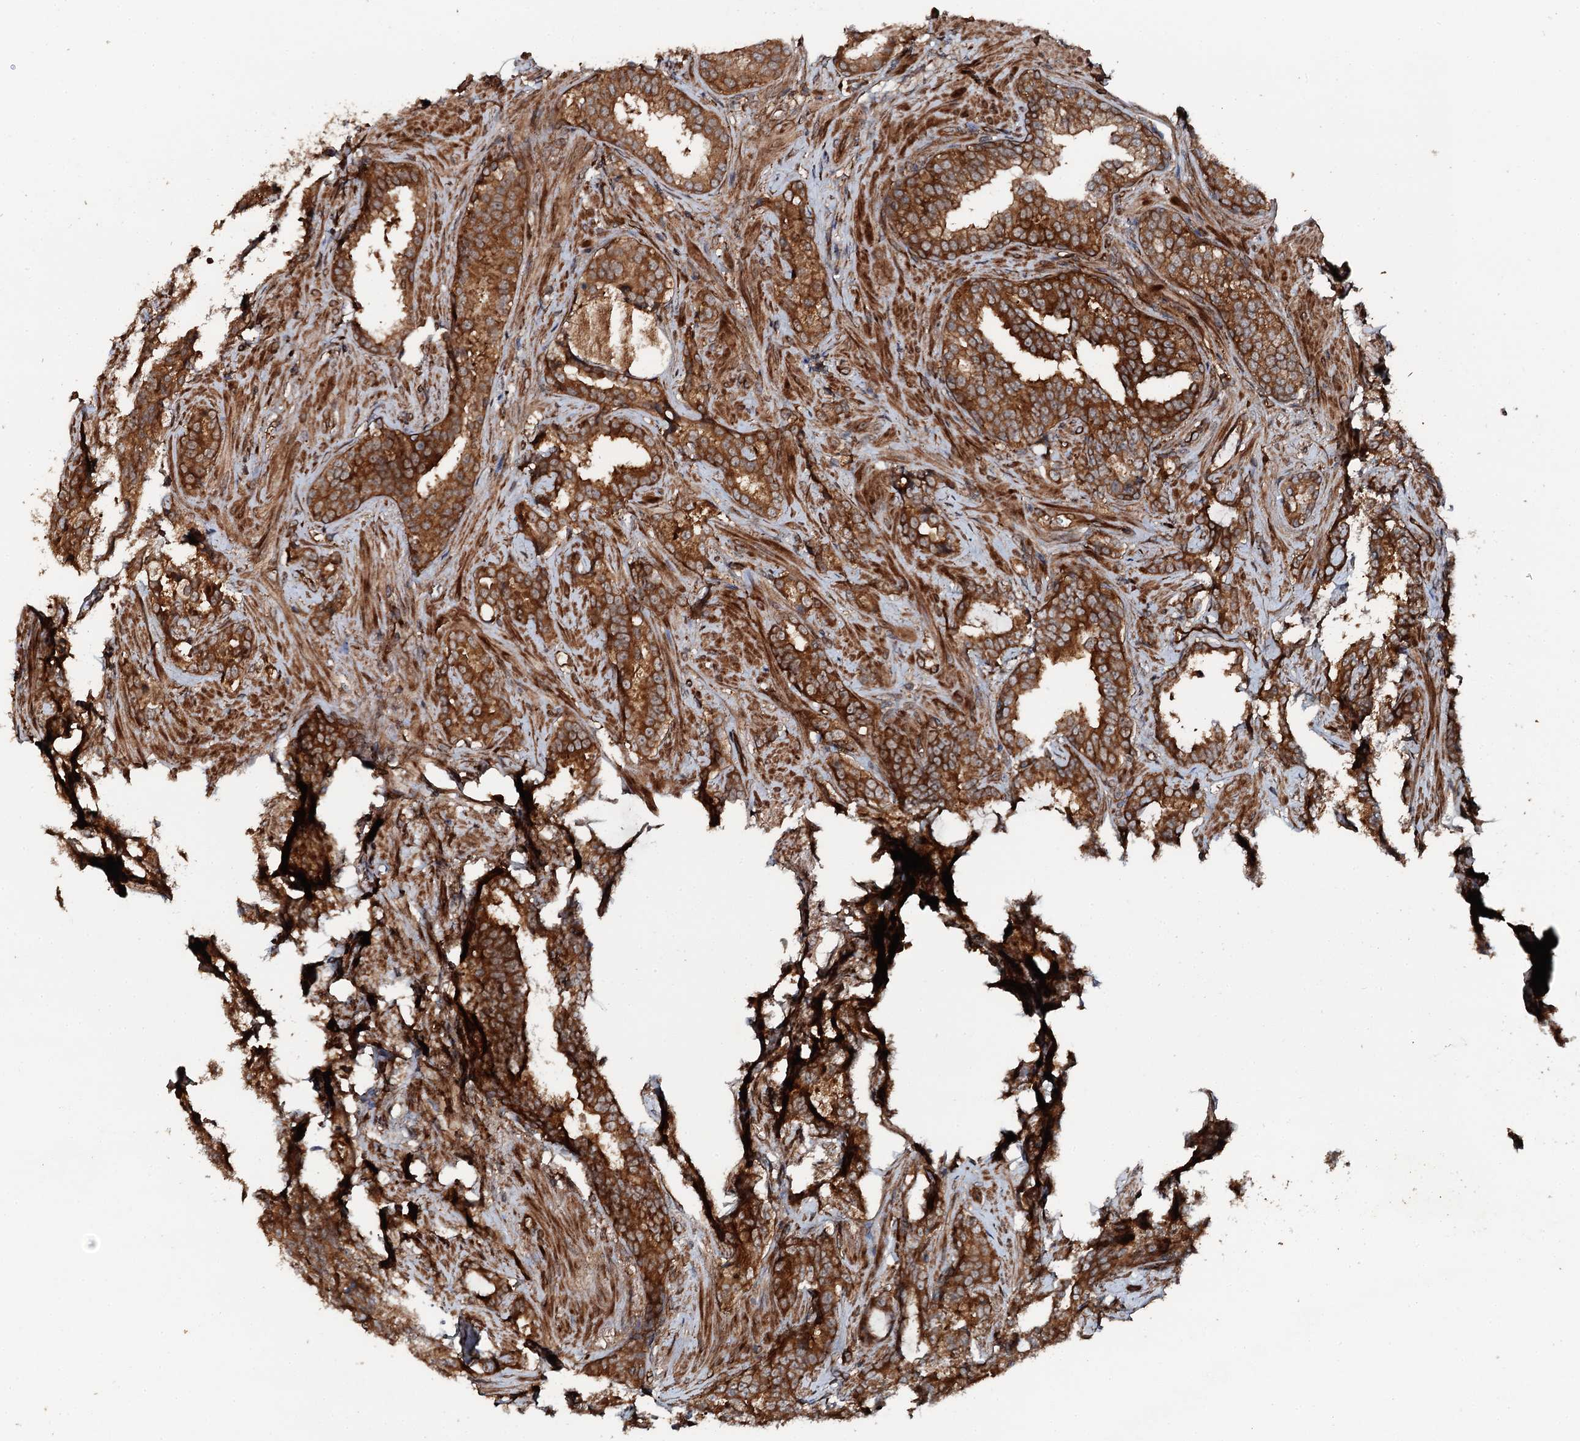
{"staining": {"intensity": "strong", "quantity": ">75%", "location": "cytoplasmic/membranous"}, "tissue": "prostate cancer", "cell_type": "Tumor cells", "image_type": "cancer", "snomed": [{"axis": "morphology", "description": "Adenocarcinoma, High grade"}, {"axis": "topography", "description": "Prostate and seminal vesicle, NOS"}], "caption": "Immunohistochemistry histopathology image of neoplastic tissue: prostate high-grade adenocarcinoma stained using immunohistochemistry (IHC) demonstrates high levels of strong protein expression localized specifically in the cytoplasmic/membranous of tumor cells, appearing as a cytoplasmic/membranous brown color.", "gene": "FLYWCH1", "patient": {"sex": "male", "age": 67}}